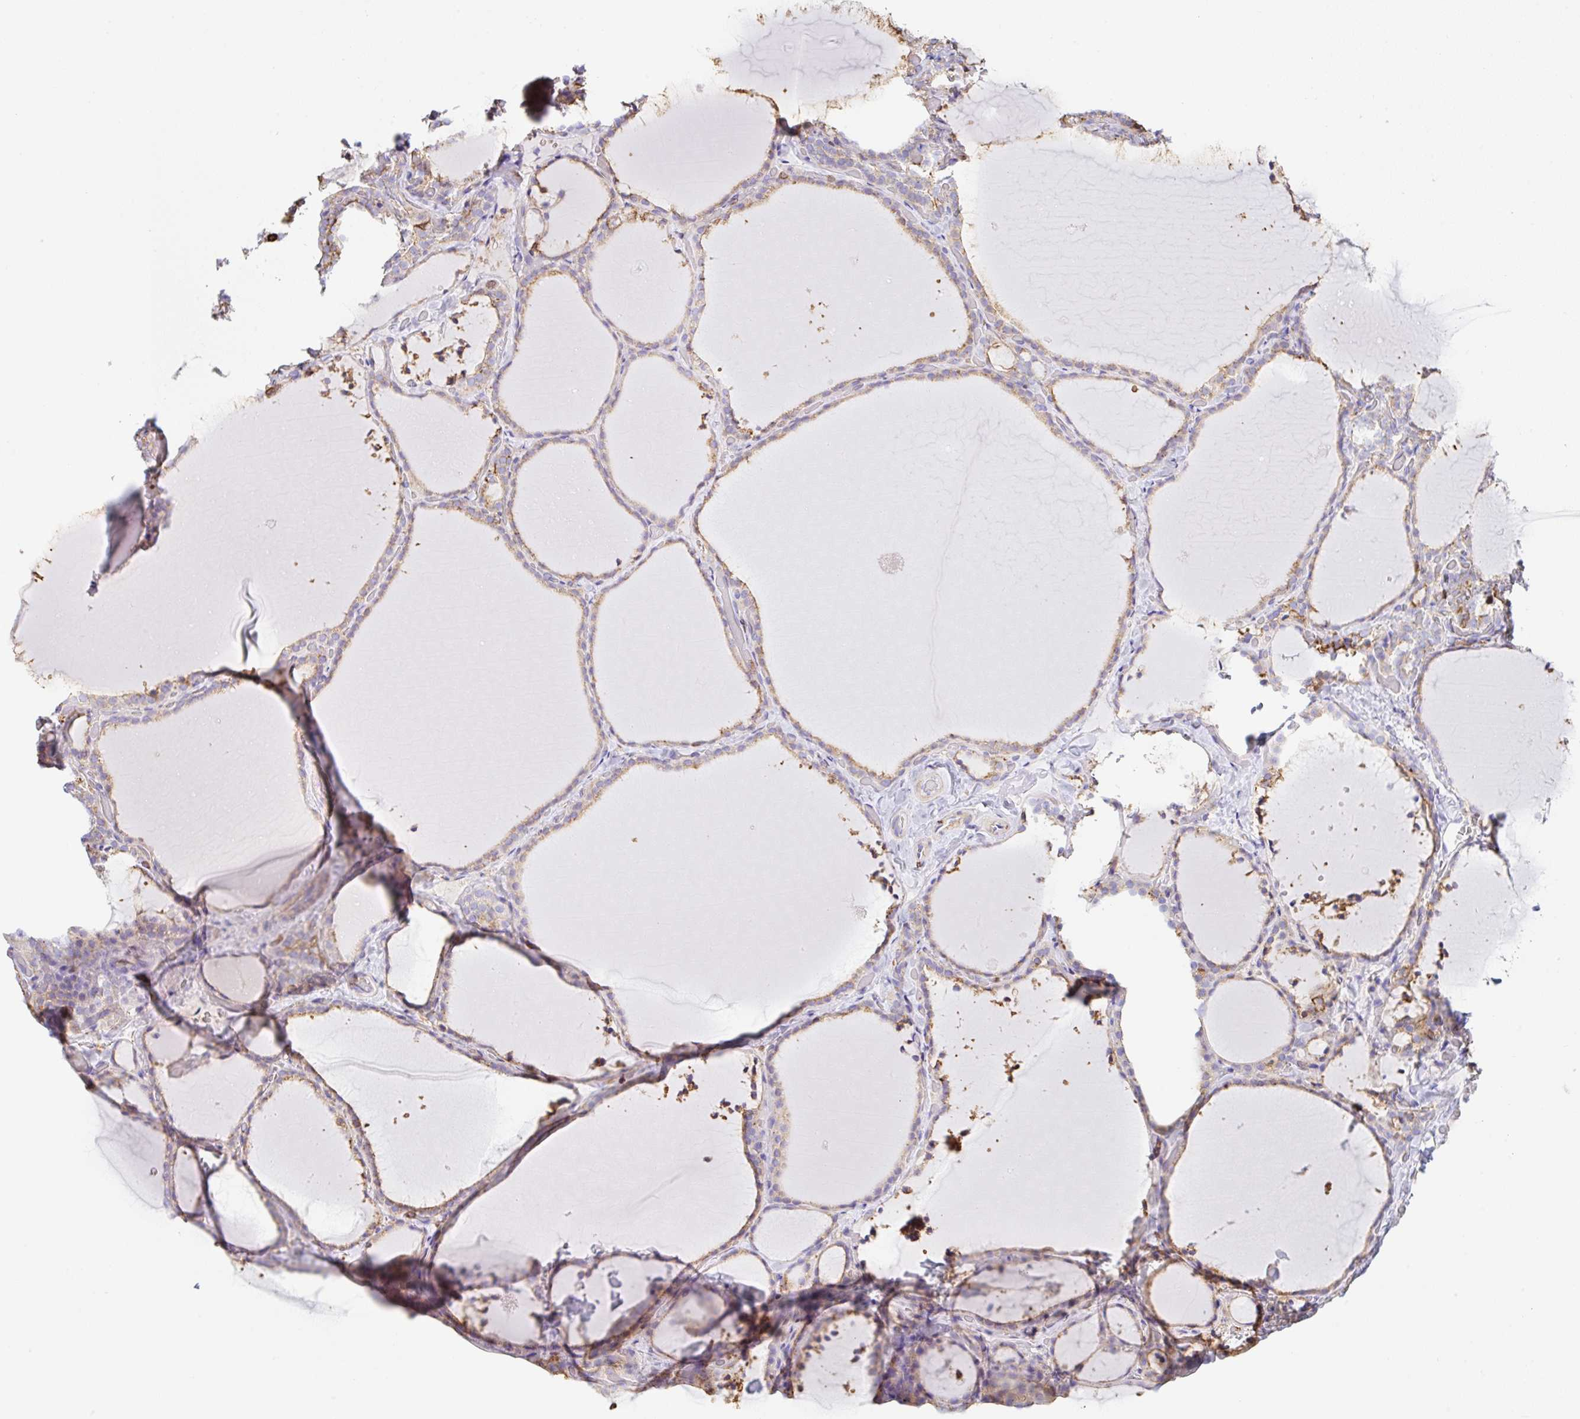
{"staining": {"intensity": "weak", "quantity": "25%-75%", "location": "cytoplasmic/membranous"}, "tissue": "thyroid gland", "cell_type": "Glandular cells", "image_type": "normal", "snomed": [{"axis": "morphology", "description": "Normal tissue, NOS"}, {"axis": "topography", "description": "Thyroid gland"}], "caption": "The immunohistochemical stain shows weak cytoplasmic/membranous staining in glandular cells of benign thyroid gland.", "gene": "MTTP", "patient": {"sex": "female", "age": 22}}